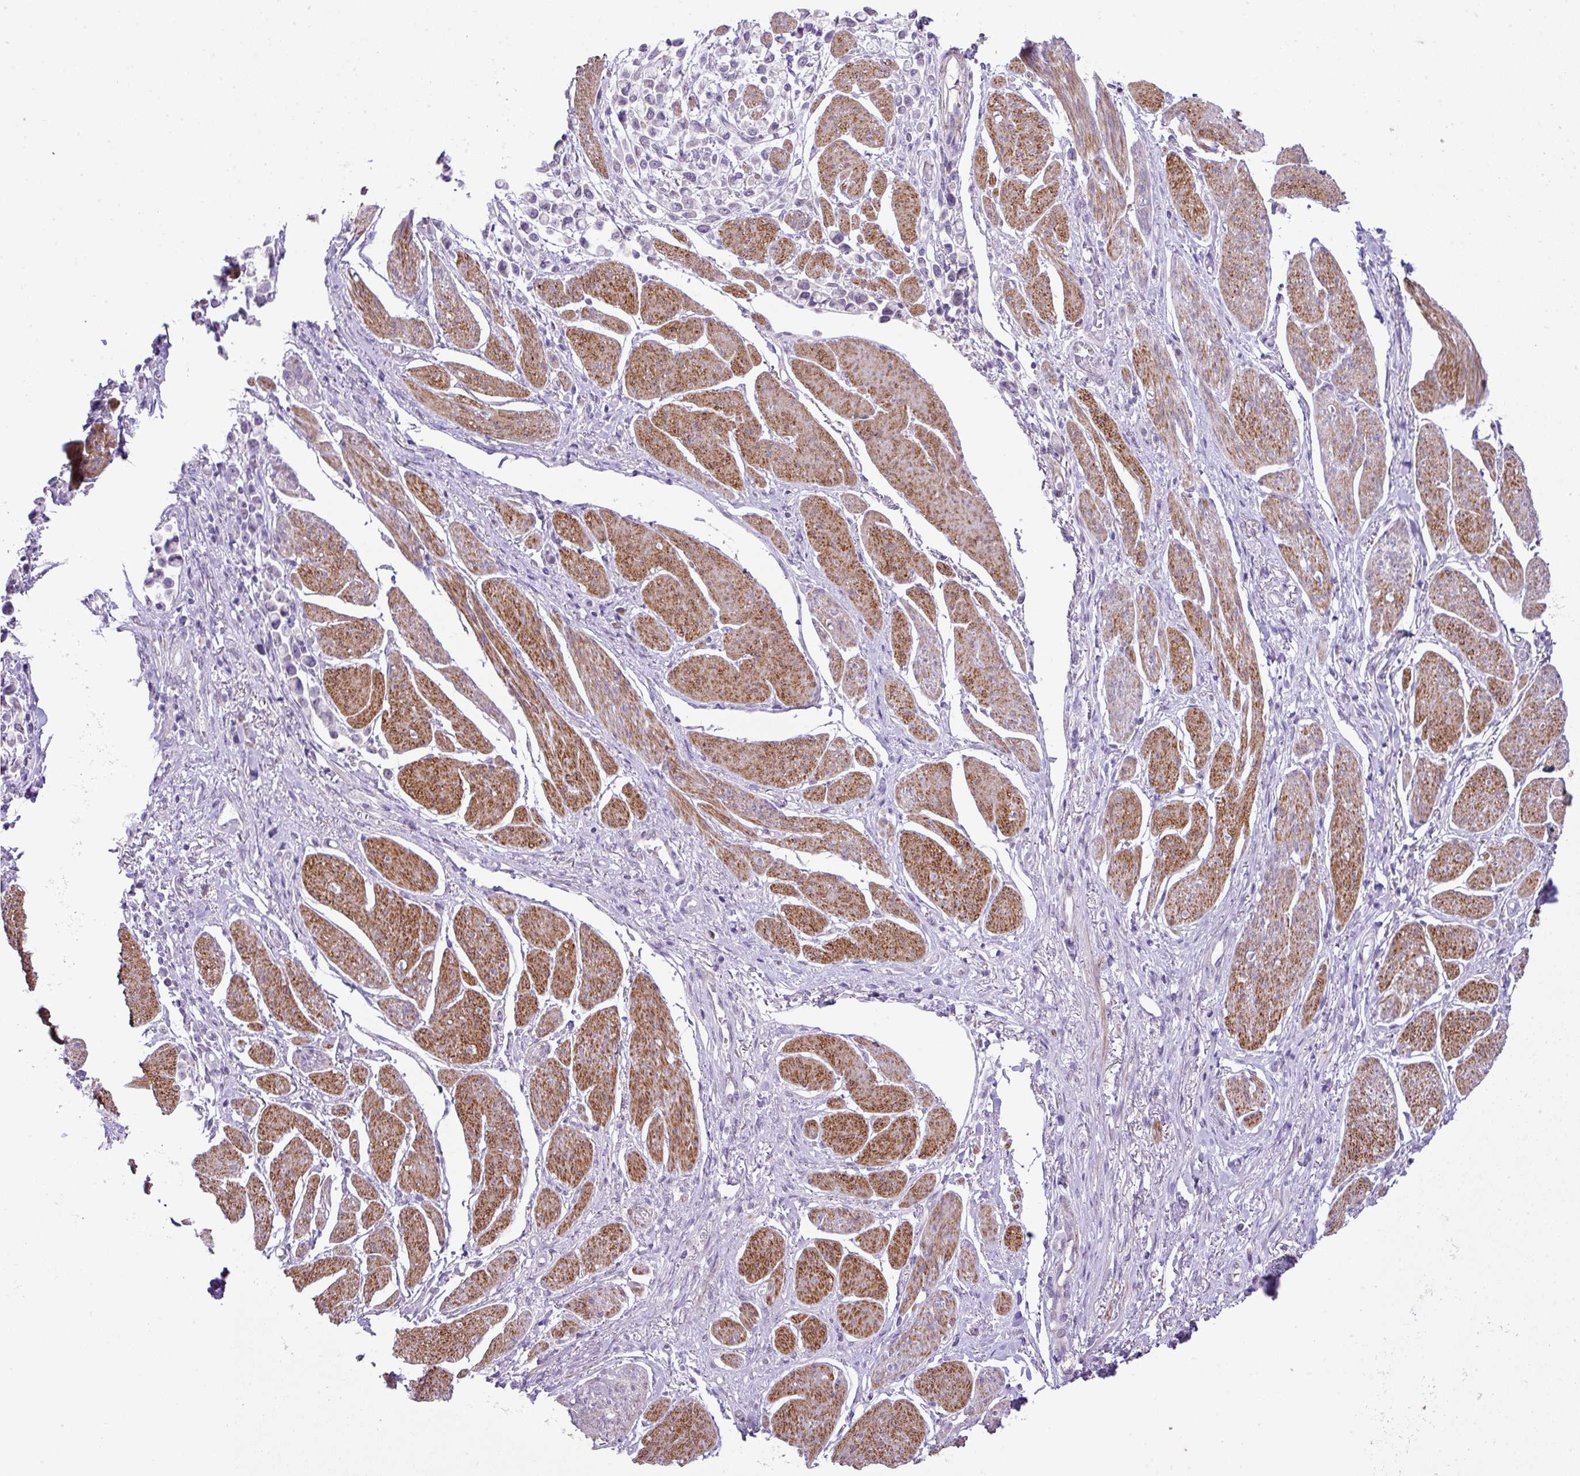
{"staining": {"intensity": "negative", "quantity": "none", "location": "none"}, "tissue": "stomach cancer", "cell_type": "Tumor cells", "image_type": "cancer", "snomed": [{"axis": "morphology", "description": "Adenocarcinoma, NOS"}, {"axis": "topography", "description": "Stomach"}], "caption": "Stomach cancer (adenocarcinoma) was stained to show a protein in brown. There is no significant positivity in tumor cells.", "gene": "DIP2A", "patient": {"sex": "female", "age": 81}}